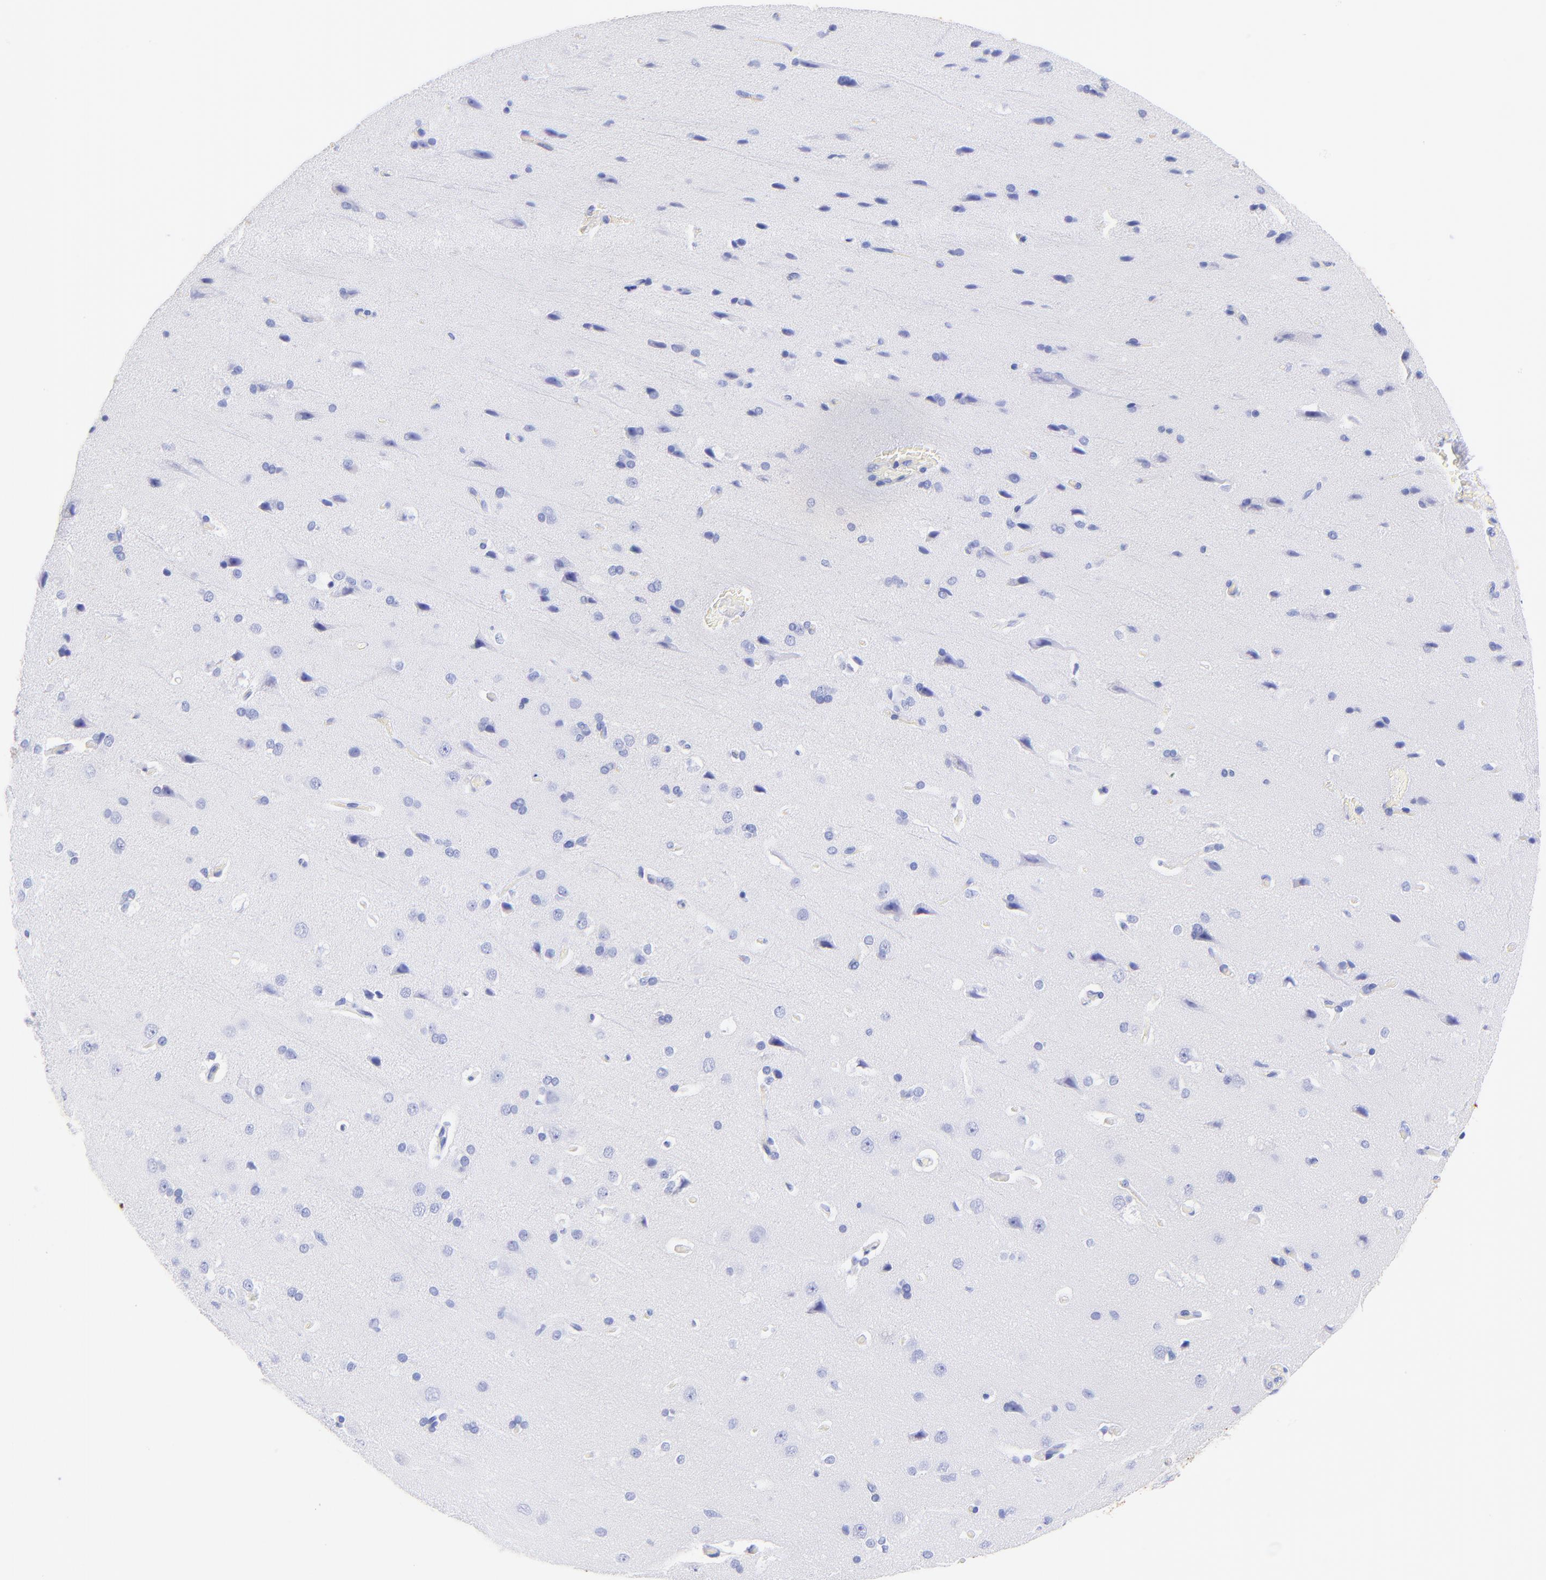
{"staining": {"intensity": "negative", "quantity": "none", "location": "none"}, "tissue": "cerebral cortex", "cell_type": "Endothelial cells", "image_type": "normal", "snomed": [{"axis": "morphology", "description": "Normal tissue, NOS"}, {"axis": "topography", "description": "Cerebral cortex"}], "caption": "Immunohistochemistry of unremarkable human cerebral cortex shows no expression in endothelial cells.", "gene": "KRT19", "patient": {"sex": "male", "age": 62}}